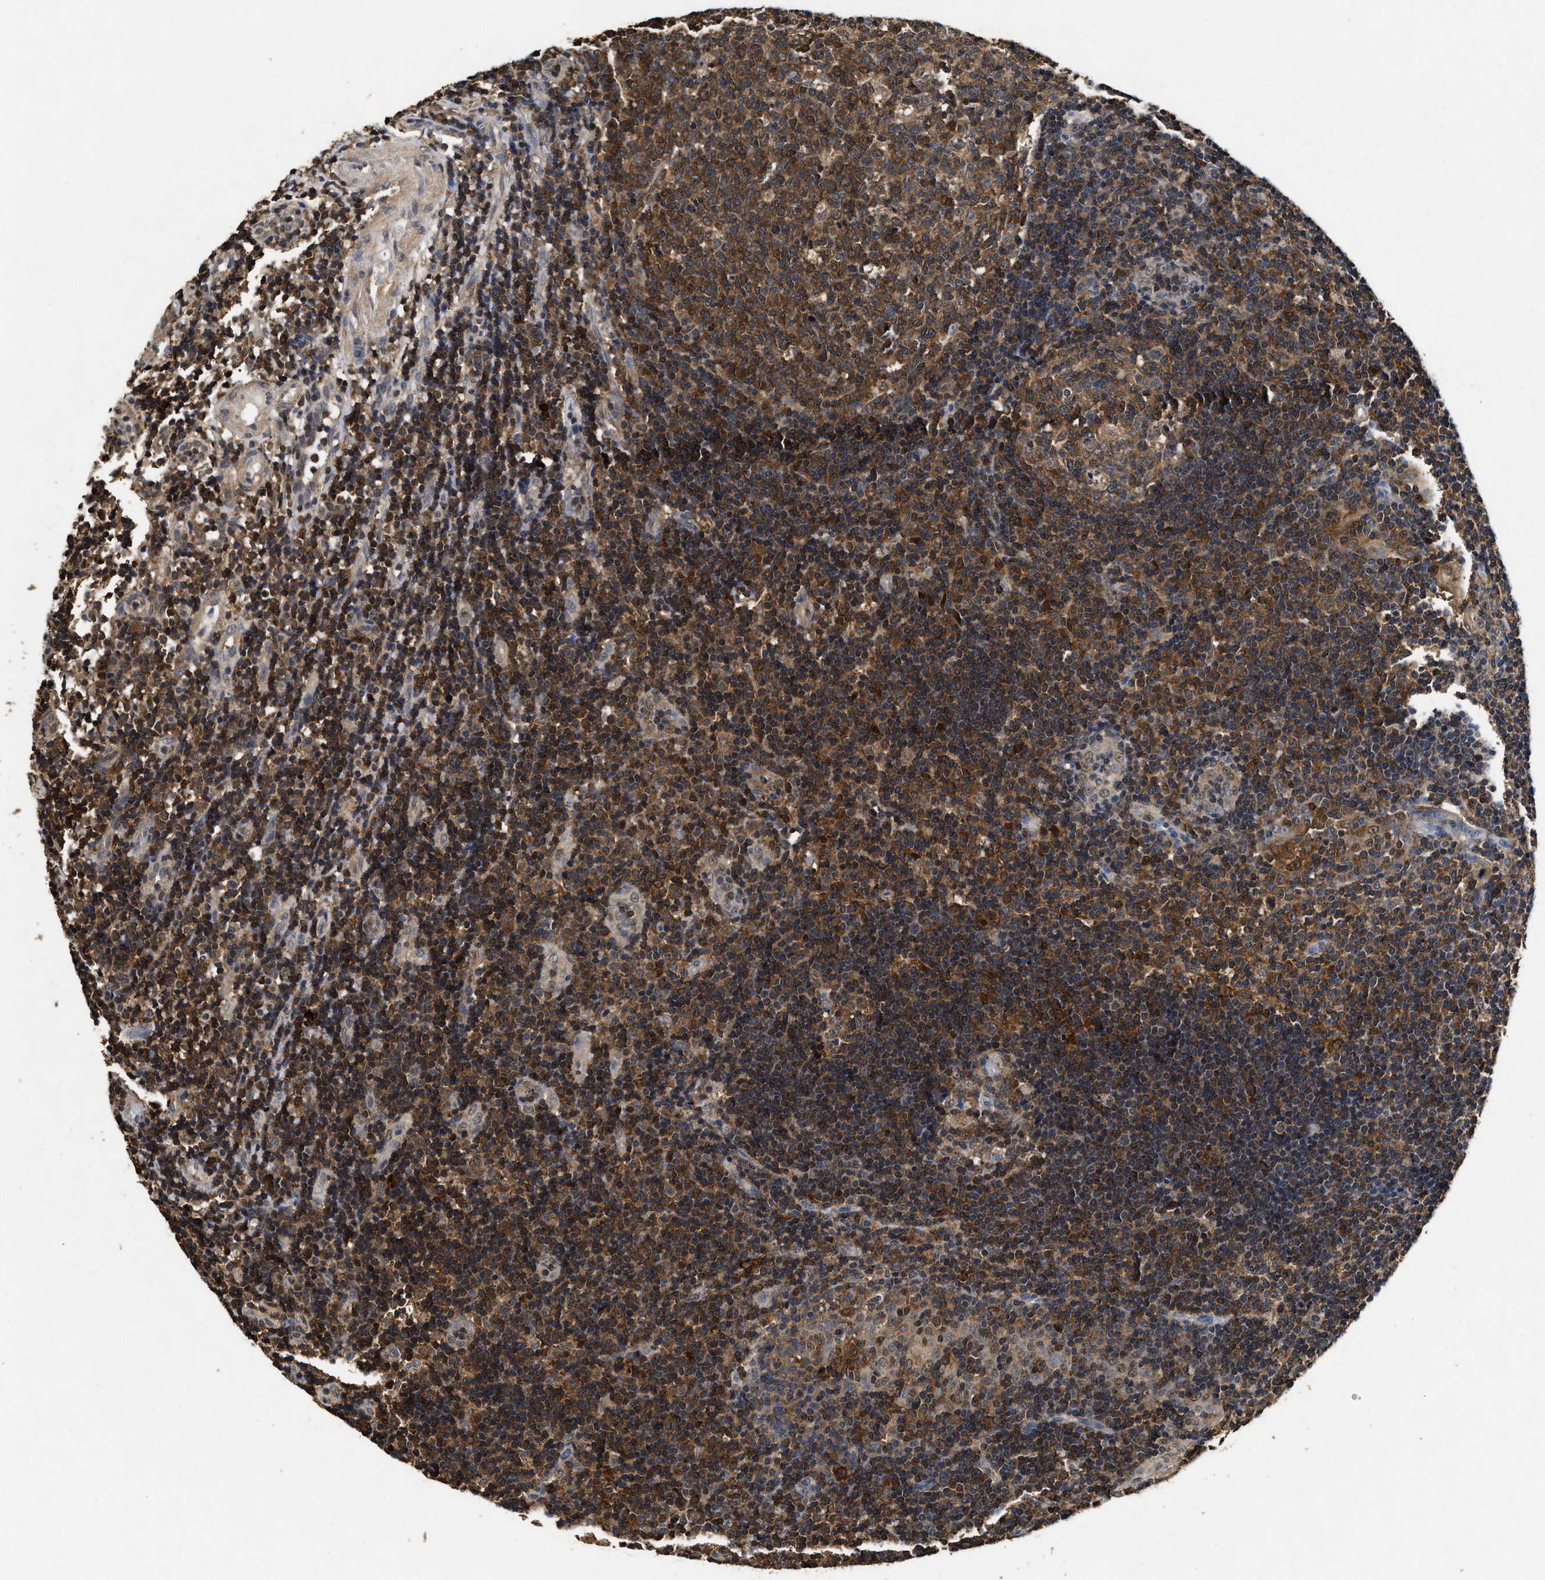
{"staining": {"intensity": "moderate", "quantity": ">75%", "location": "cytoplasmic/membranous"}, "tissue": "tonsil", "cell_type": "Germinal center cells", "image_type": "normal", "snomed": [{"axis": "morphology", "description": "Normal tissue, NOS"}, {"axis": "topography", "description": "Tonsil"}], "caption": "This micrograph reveals immunohistochemistry (IHC) staining of unremarkable human tonsil, with medium moderate cytoplasmic/membranous staining in about >75% of germinal center cells.", "gene": "ACAT2", "patient": {"sex": "female", "age": 40}}